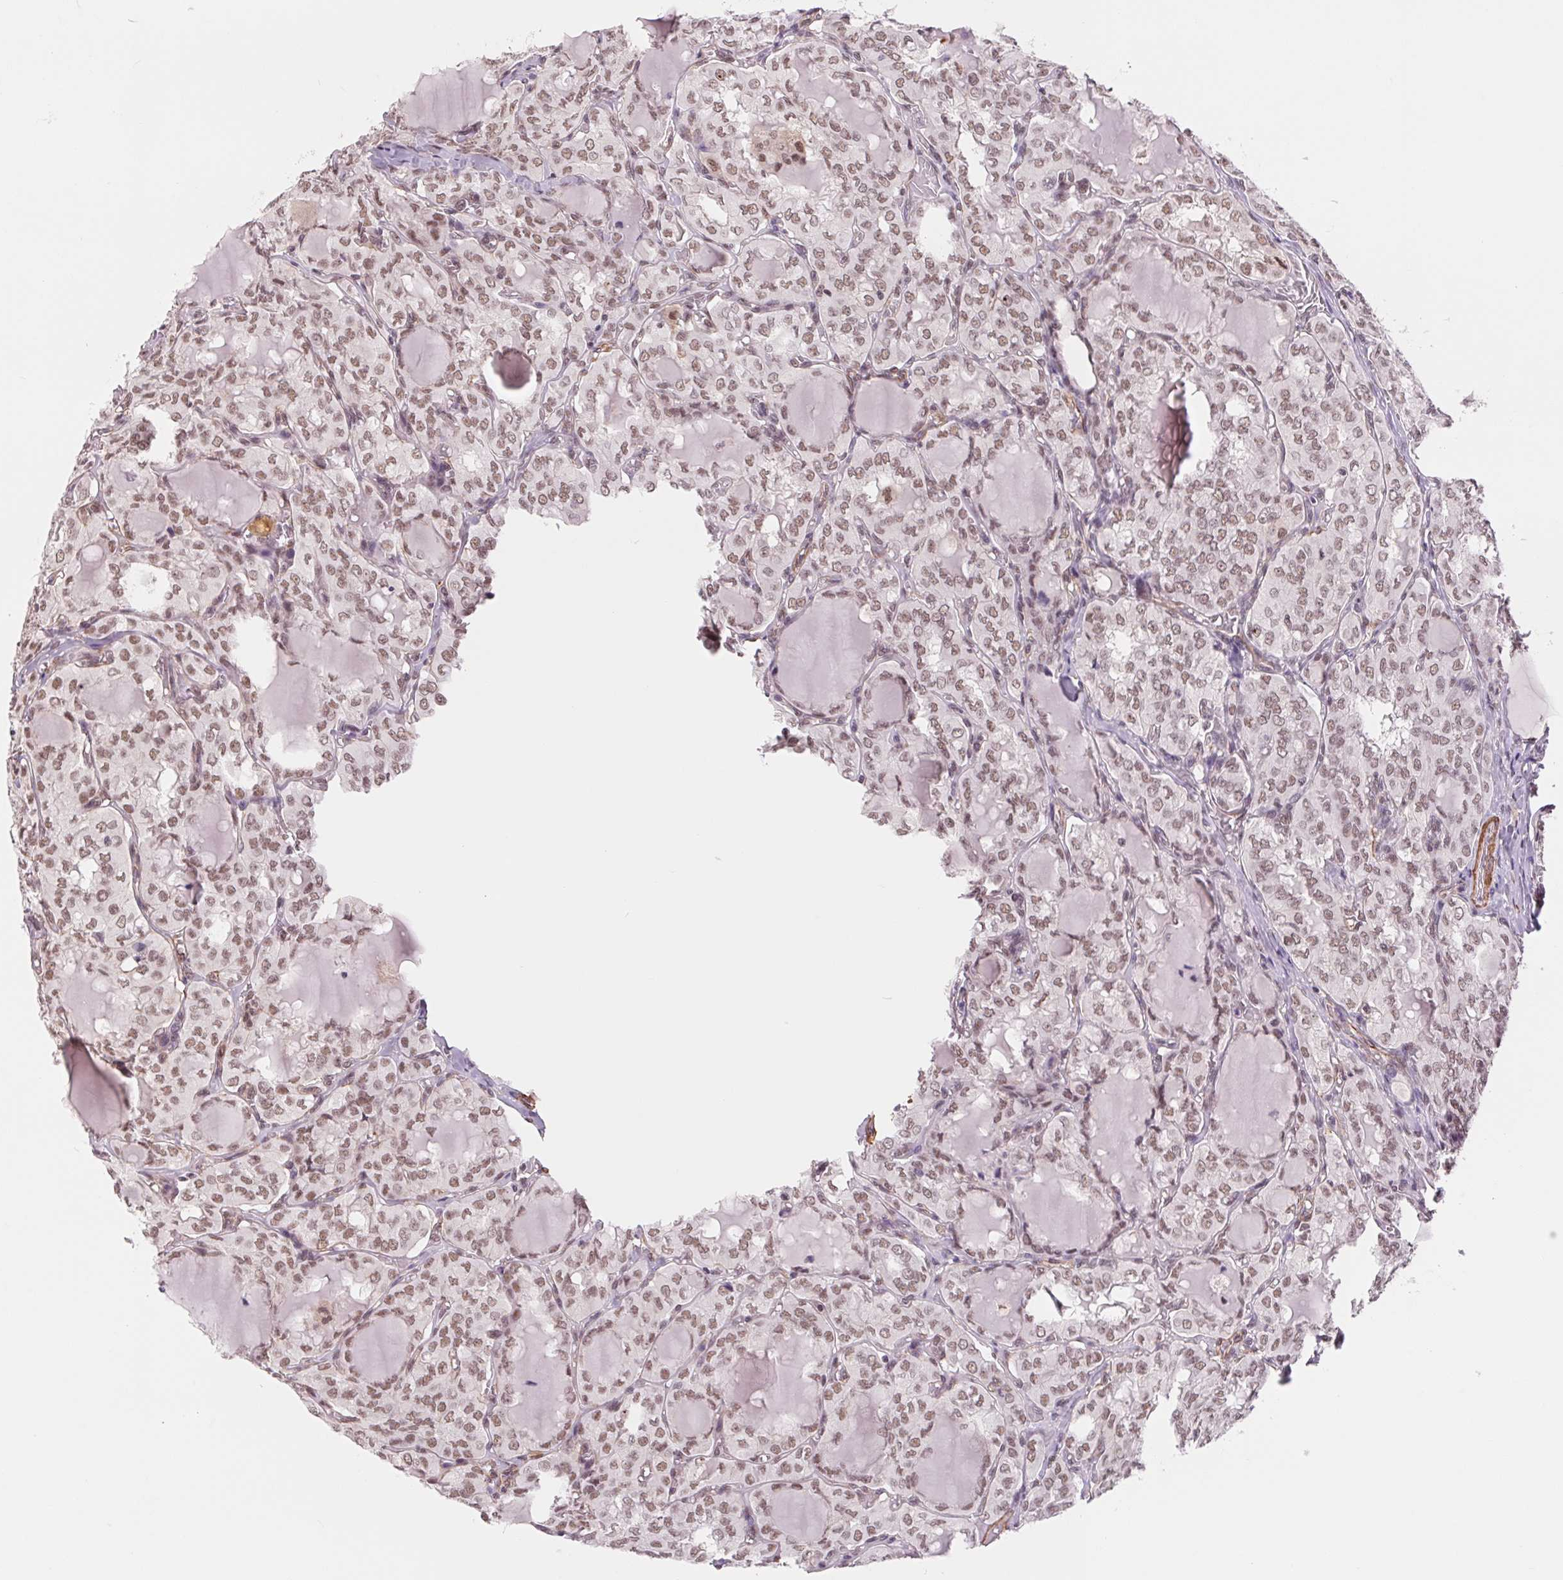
{"staining": {"intensity": "moderate", "quantity": ">75%", "location": "nuclear"}, "tissue": "thyroid cancer", "cell_type": "Tumor cells", "image_type": "cancer", "snomed": [{"axis": "morphology", "description": "Papillary adenocarcinoma, NOS"}, {"axis": "topography", "description": "Thyroid gland"}], "caption": "Protein expression analysis of human papillary adenocarcinoma (thyroid) reveals moderate nuclear expression in approximately >75% of tumor cells.", "gene": "BCAT1", "patient": {"sex": "male", "age": 20}}